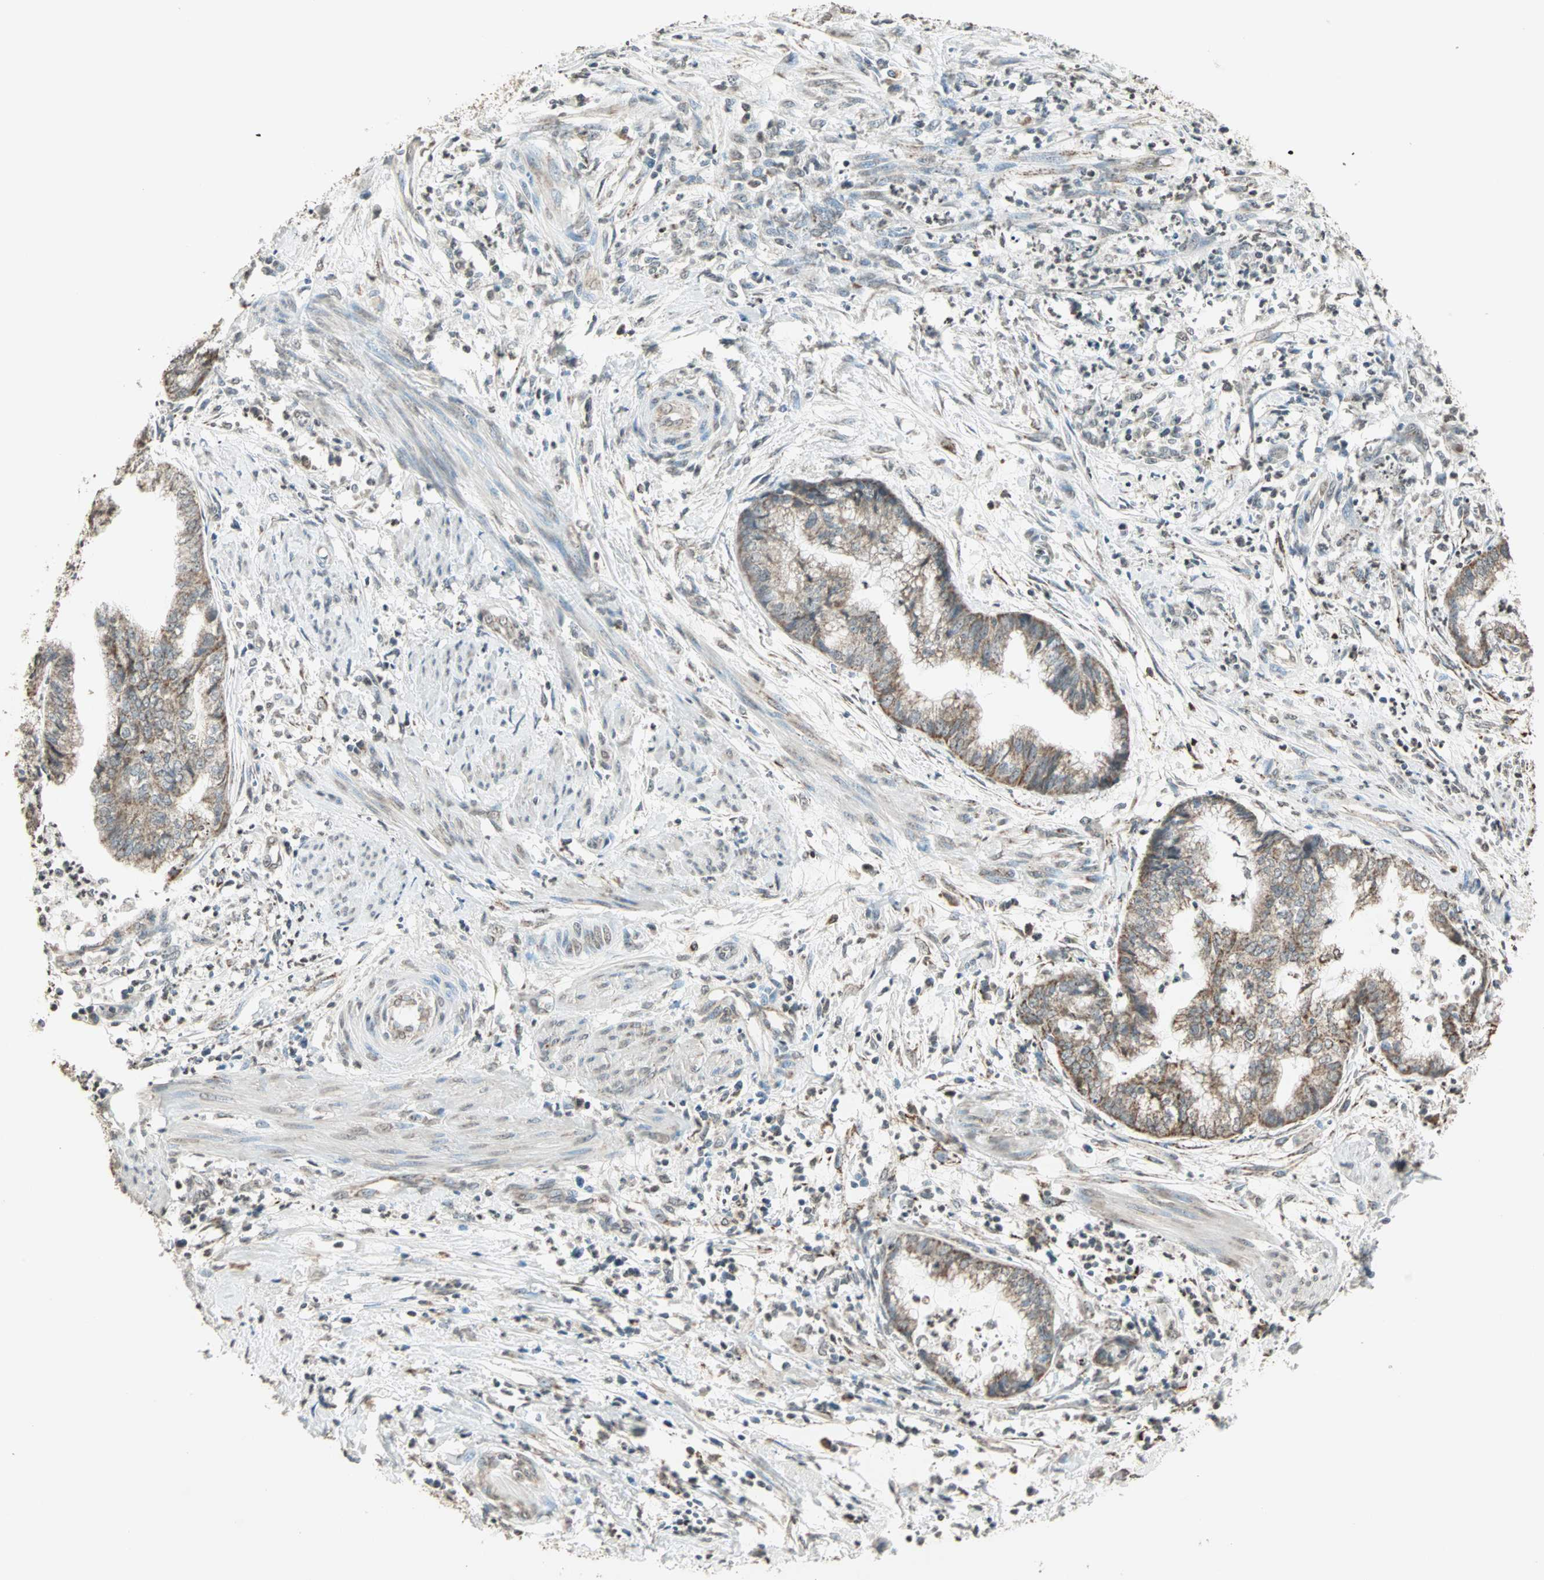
{"staining": {"intensity": "moderate", "quantity": ">75%", "location": "cytoplasmic/membranous"}, "tissue": "endometrial cancer", "cell_type": "Tumor cells", "image_type": "cancer", "snomed": [{"axis": "morphology", "description": "Necrosis, NOS"}, {"axis": "morphology", "description": "Adenocarcinoma, NOS"}, {"axis": "topography", "description": "Endometrium"}], "caption": "This micrograph shows immunohistochemistry (IHC) staining of human endometrial cancer (adenocarcinoma), with medium moderate cytoplasmic/membranous staining in approximately >75% of tumor cells.", "gene": "PRELID1", "patient": {"sex": "female", "age": 79}}